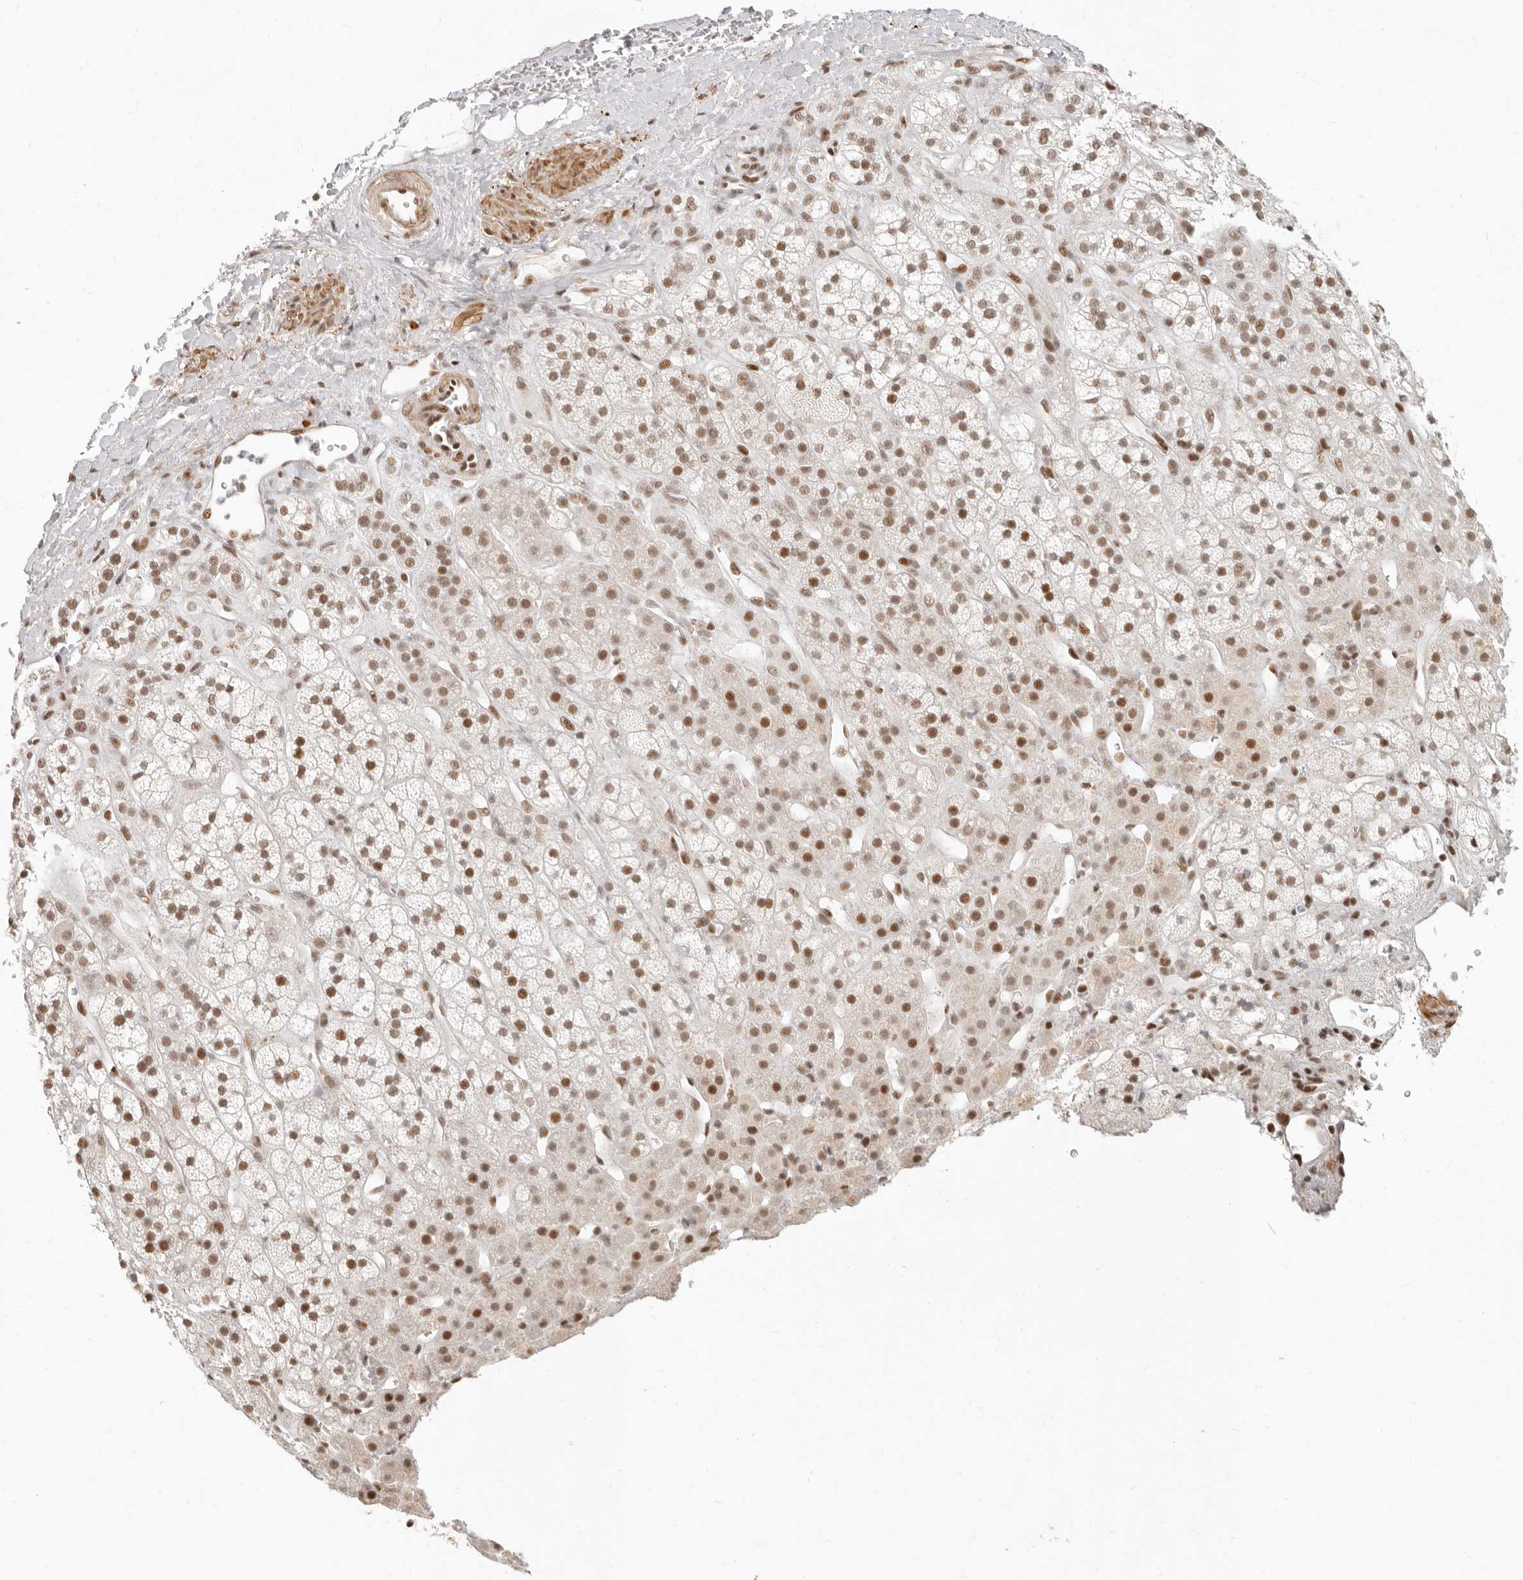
{"staining": {"intensity": "moderate", "quantity": ">75%", "location": "nuclear"}, "tissue": "adrenal gland", "cell_type": "Glandular cells", "image_type": "normal", "snomed": [{"axis": "morphology", "description": "Normal tissue, NOS"}, {"axis": "topography", "description": "Adrenal gland"}], "caption": "High-power microscopy captured an IHC image of unremarkable adrenal gland, revealing moderate nuclear staining in about >75% of glandular cells. The staining is performed using DAB (3,3'-diaminobenzidine) brown chromogen to label protein expression. The nuclei are counter-stained blue using hematoxylin.", "gene": "GABPA", "patient": {"sex": "male", "age": 56}}